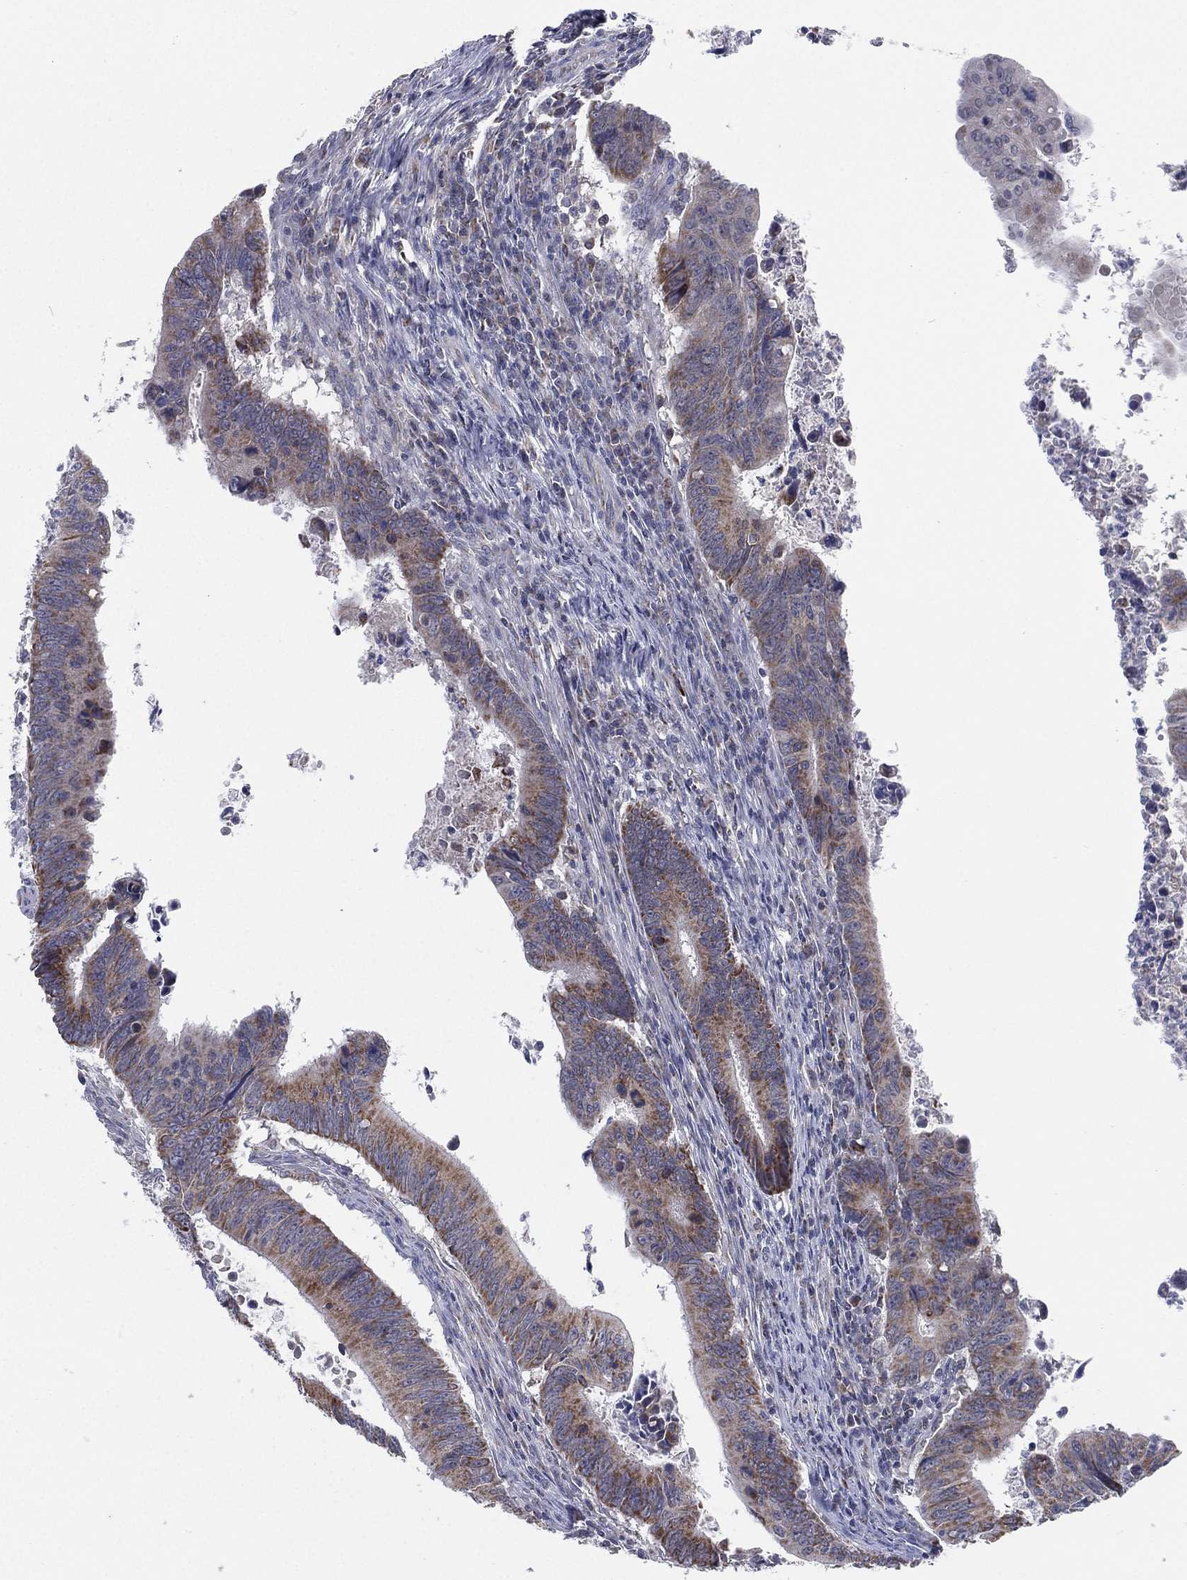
{"staining": {"intensity": "moderate", "quantity": "25%-75%", "location": "cytoplasmic/membranous"}, "tissue": "colorectal cancer", "cell_type": "Tumor cells", "image_type": "cancer", "snomed": [{"axis": "morphology", "description": "Adenocarcinoma, NOS"}, {"axis": "topography", "description": "Colon"}], "caption": "Adenocarcinoma (colorectal) was stained to show a protein in brown. There is medium levels of moderate cytoplasmic/membranous staining in about 25%-75% of tumor cells.", "gene": "PSMG4", "patient": {"sex": "female", "age": 87}}